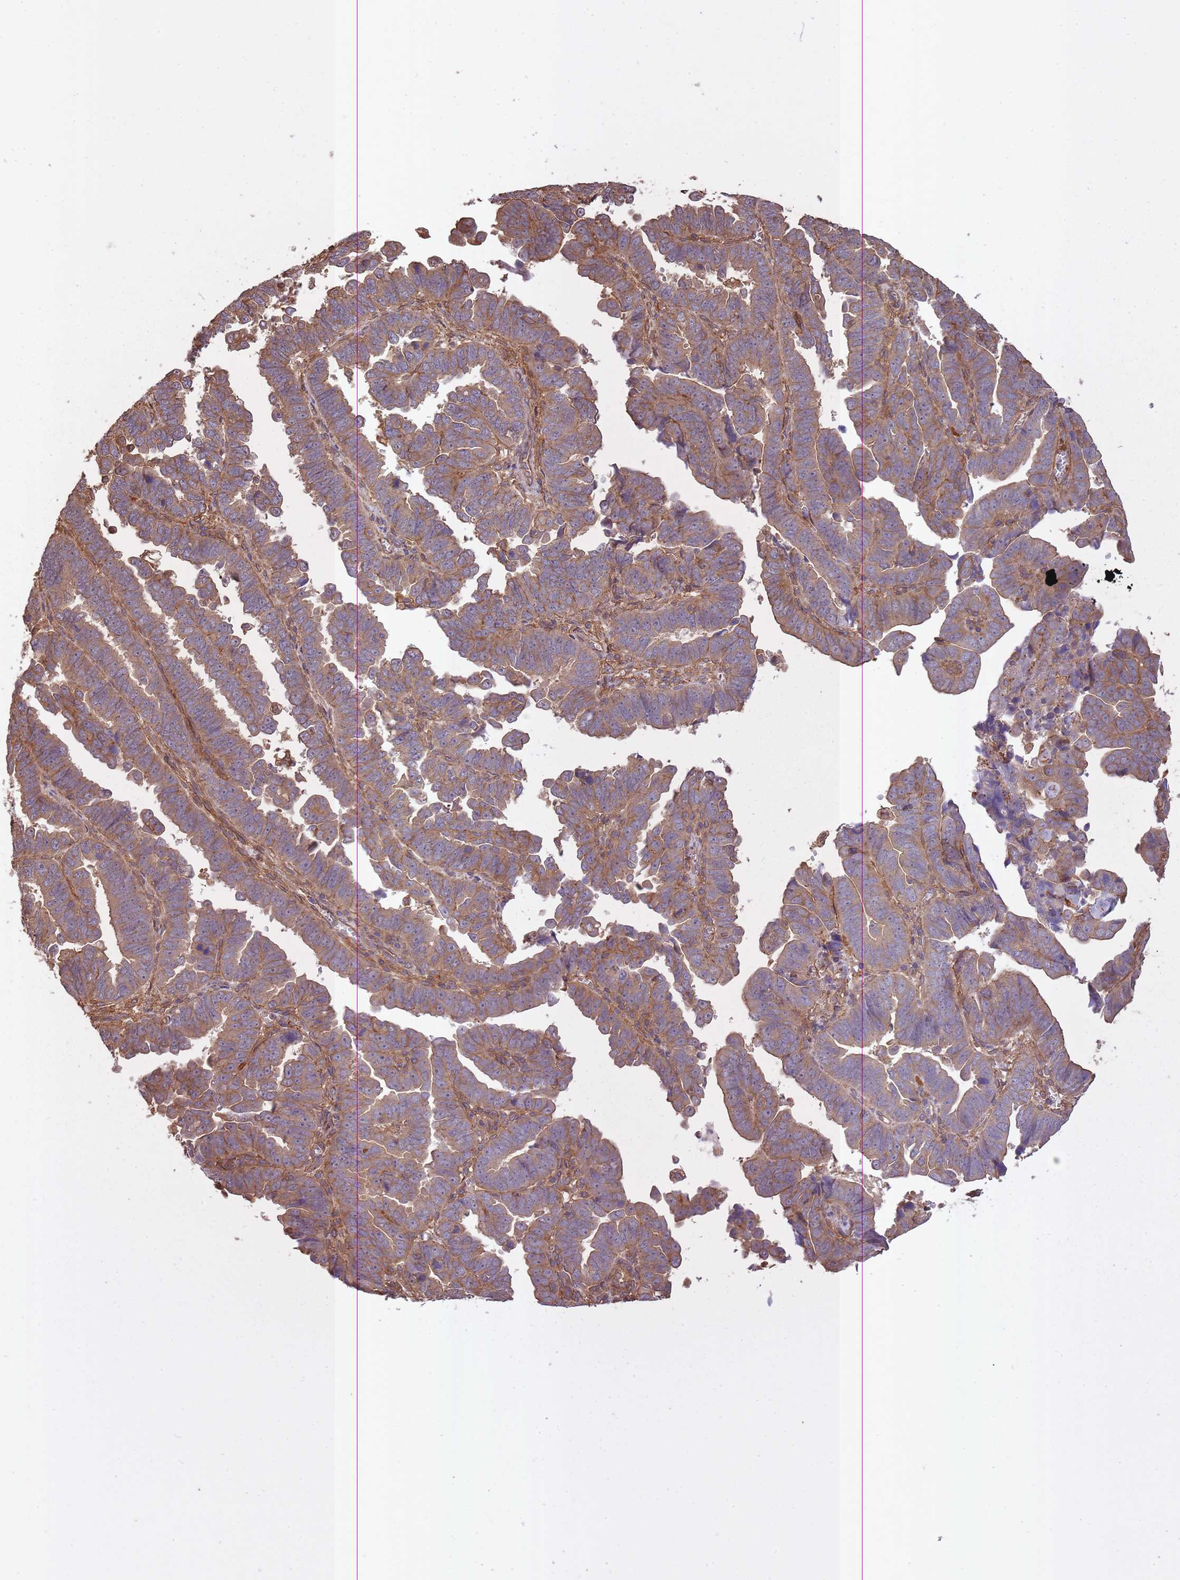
{"staining": {"intensity": "moderate", "quantity": ">75%", "location": "cytoplasmic/membranous"}, "tissue": "endometrial cancer", "cell_type": "Tumor cells", "image_type": "cancer", "snomed": [{"axis": "morphology", "description": "Adenocarcinoma, NOS"}, {"axis": "topography", "description": "Endometrium"}], "caption": "Protein expression analysis of endometrial cancer reveals moderate cytoplasmic/membranous staining in about >75% of tumor cells. The staining was performed using DAB to visualize the protein expression in brown, while the nuclei were stained in blue with hematoxylin (Magnification: 20x).", "gene": "ARMH3", "patient": {"sex": "female", "age": 75}}